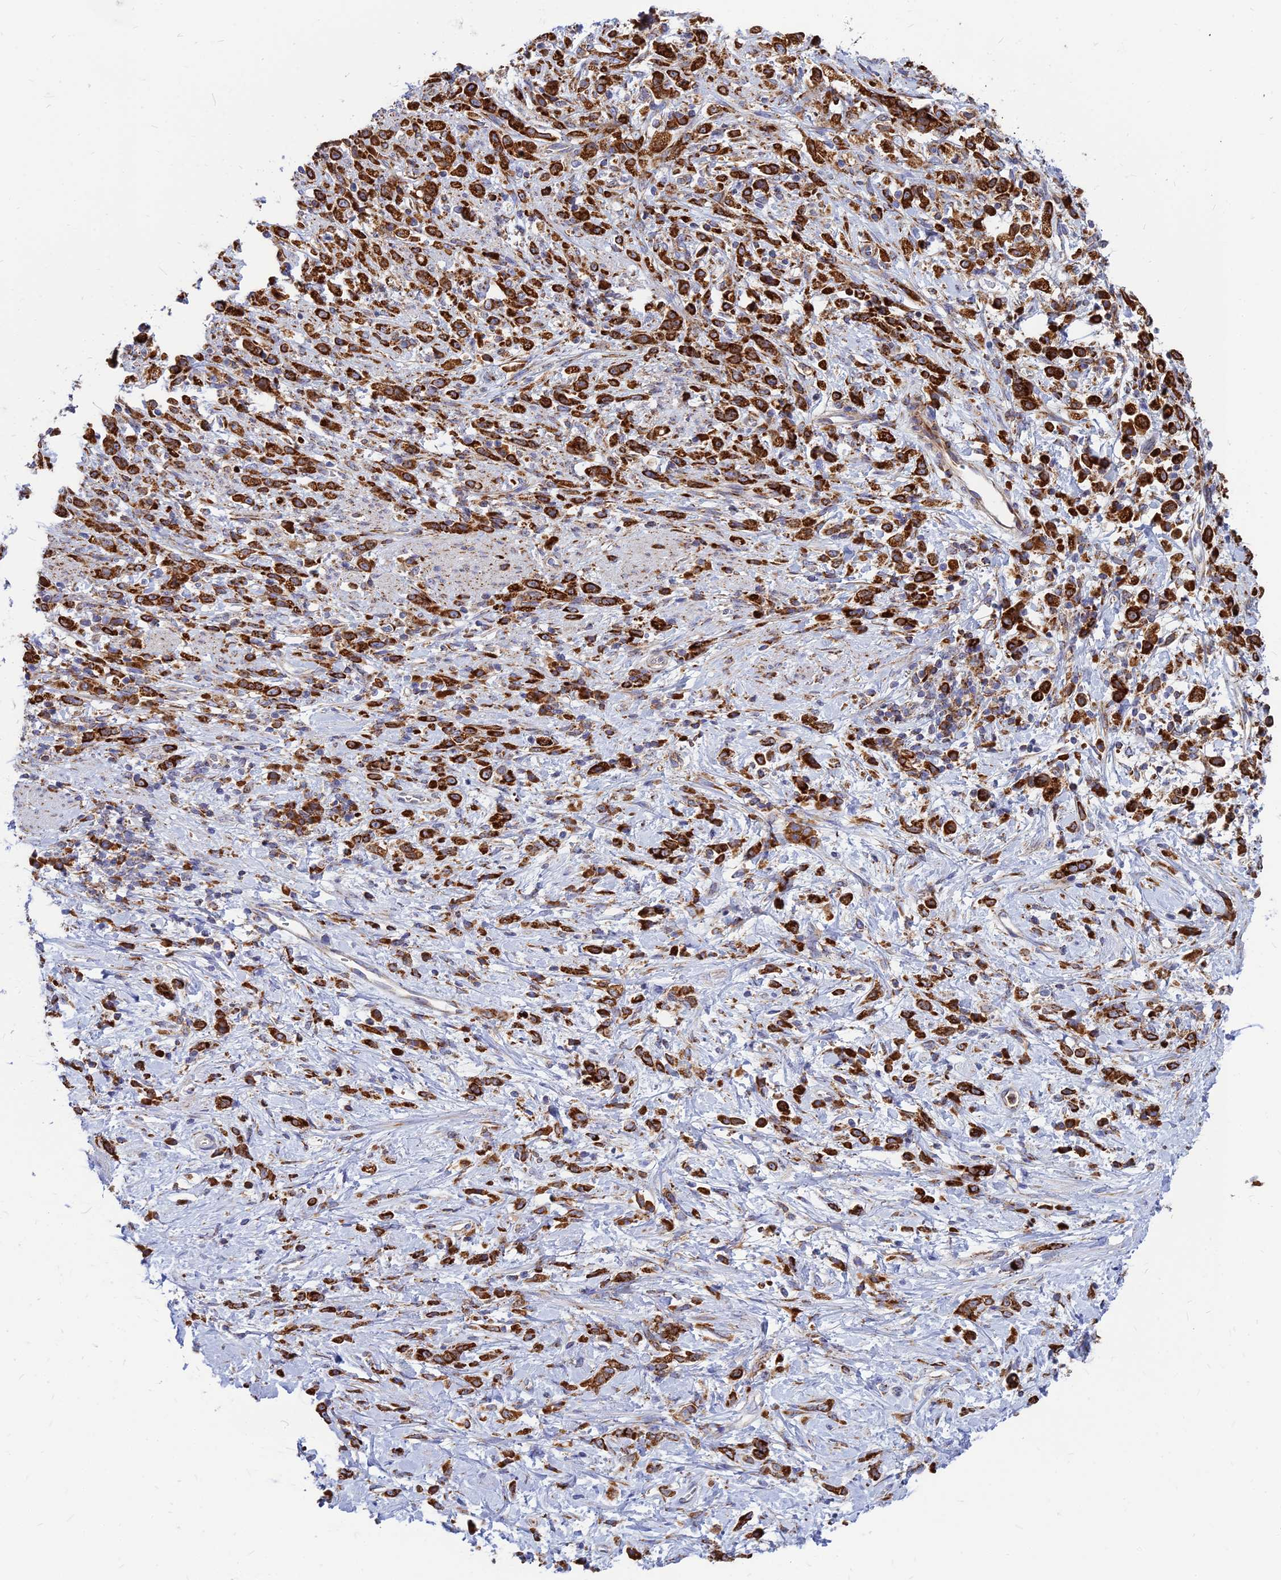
{"staining": {"intensity": "strong", "quantity": ">75%", "location": "cytoplasmic/membranous"}, "tissue": "stomach cancer", "cell_type": "Tumor cells", "image_type": "cancer", "snomed": [{"axis": "morphology", "description": "Adenocarcinoma, NOS"}, {"axis": "topography", "description": "Stomach"}], "caption": "An immunohistochemistry image of neoplastic tissue is shown. Protein staining in brown shows strong cytoplasmic/membranous positivity in stomach cancer (adenocarcinoma) within tumor cells. (DAB IHC with brightfield microscopy, high magnification).", "gene": "CCT6B", "patient": {"sex": "female", "age": 60}}